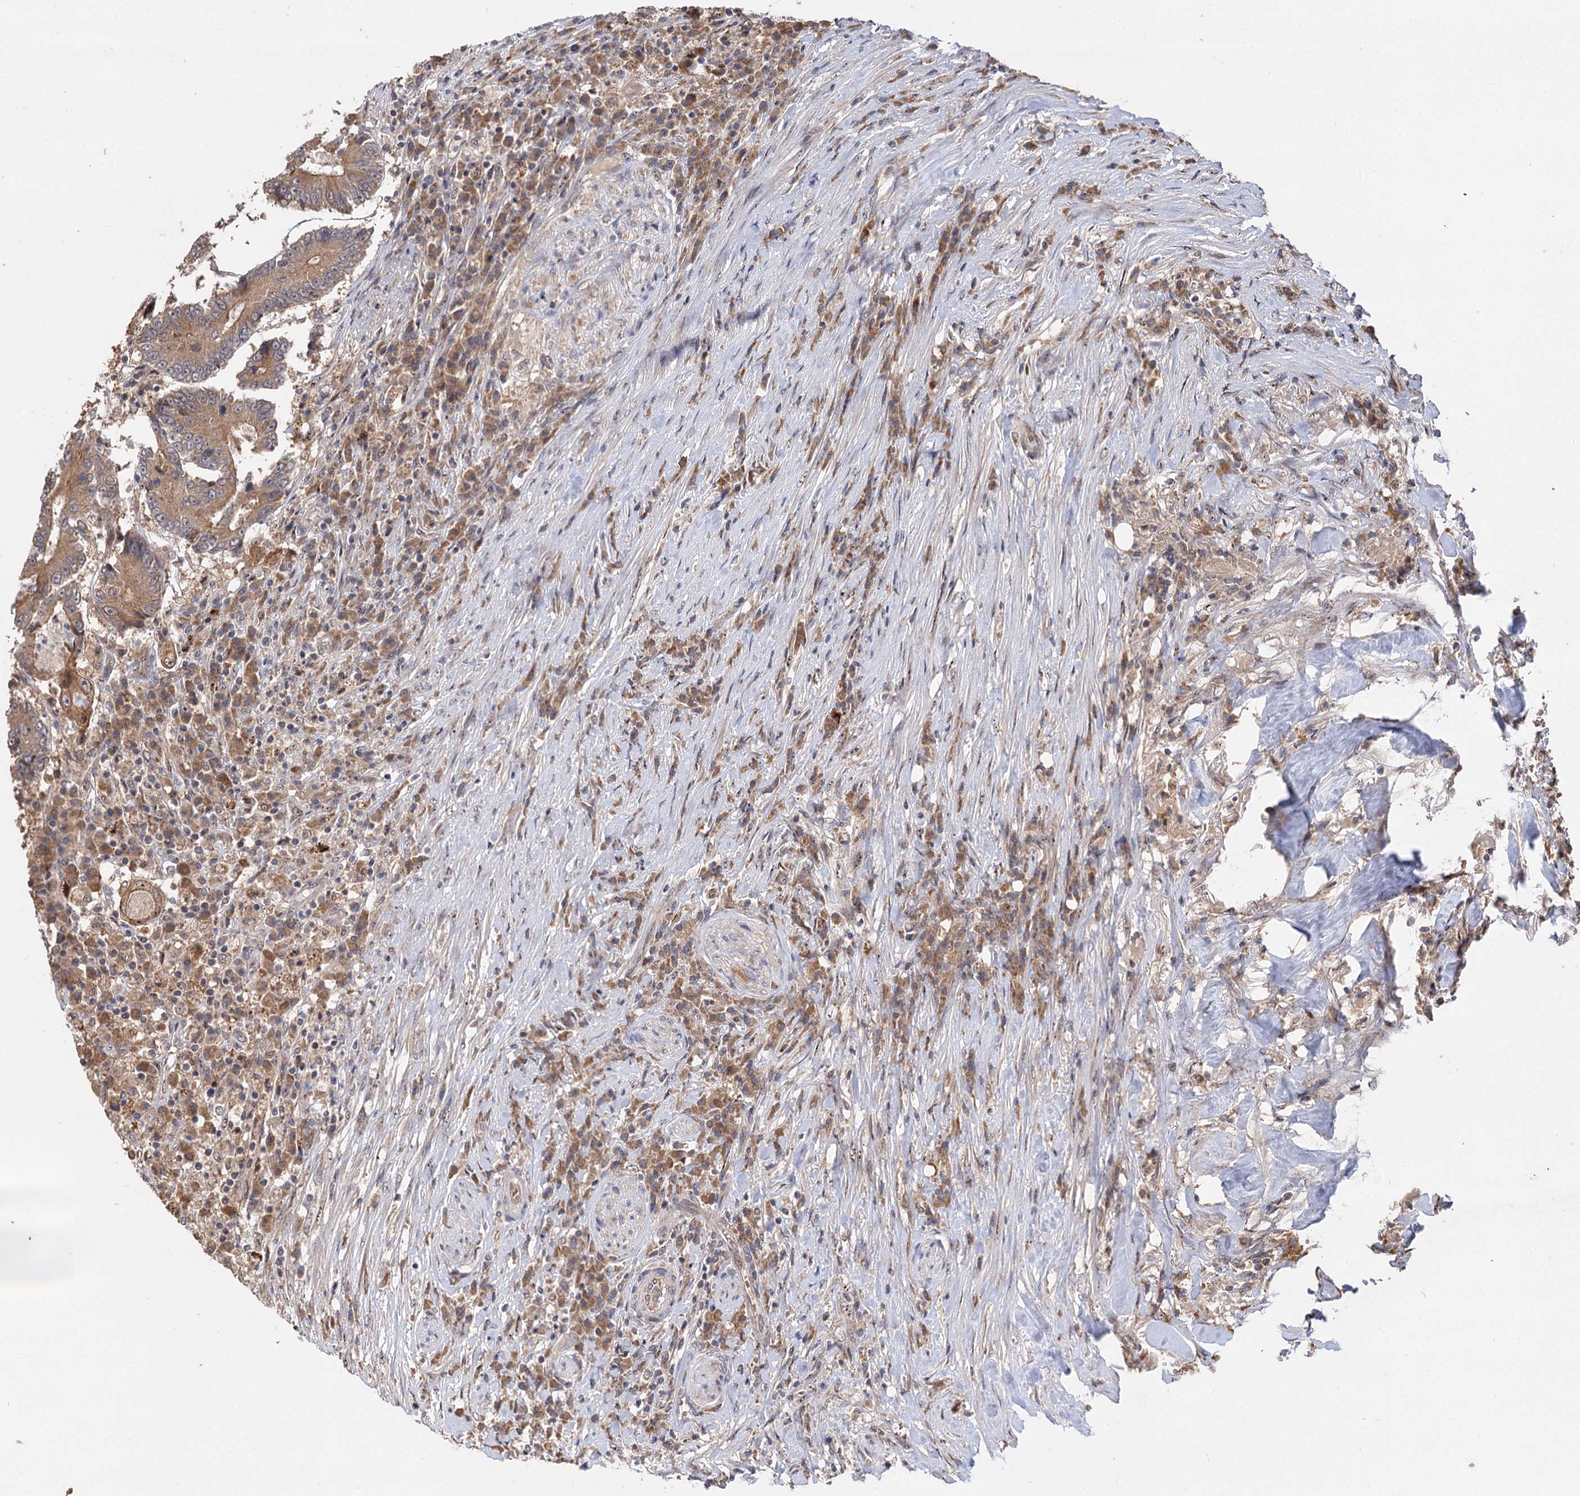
{"staining": {"intensity": "moderate", "quantity": ">75%", "location": "cytoplasmic/membranous"}, "tissue": "colorectal cancer", "cell_type": "Tumor cells", "image_type": "cancer", "snomed": [{"axis": "morphology", "description": "Adenocarcinoma, NOS"}, {"axis": "topography", "description": "Colon"}], "caption": "There is medium levels of moderate cytoplasmic/membranous positivity in tumor cells of adenocarcinoma (colorectal), as demonstrated by immunohistochemical staining (brown color).", "gene": "FBXW8", "patient": {"sex": "male", "age": 83}}